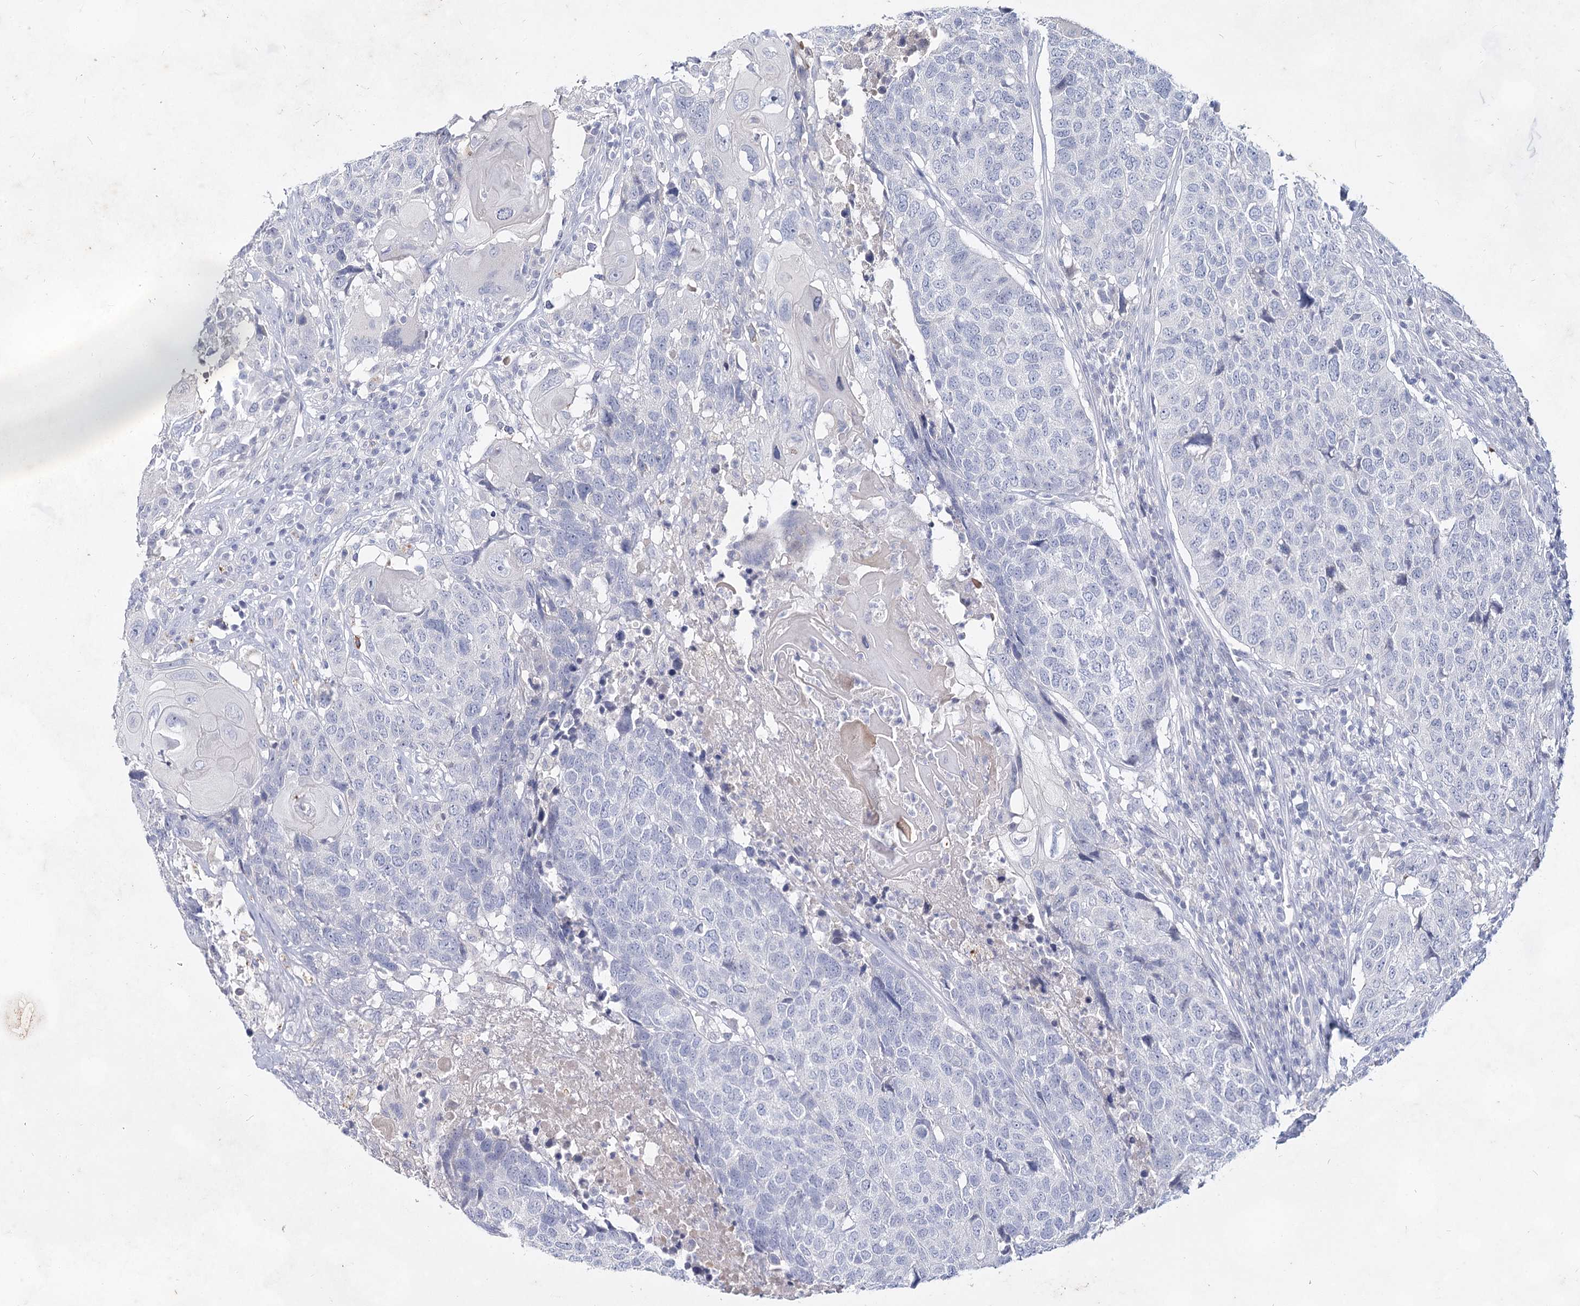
{"staining": {"intensity": "negative", "quantity": "none", "location": "none"}, "tissue": "head and neck cancer", "cell_type": "Tumor cells", "image_type": "cancer", "snomed": [{"axis": "morphology", "description": "Squamous cell carcinoma, NOS"}, {"axis": "topography", "description": "Head-Neck"}], "caption": "Immunohistochemistry histopathology image of human head and neck cancer stained for a protein (brown), which shows no expression in tumor cells.", "gene": "CCDC73", "patient": {"sex": "male", "age": 66}}